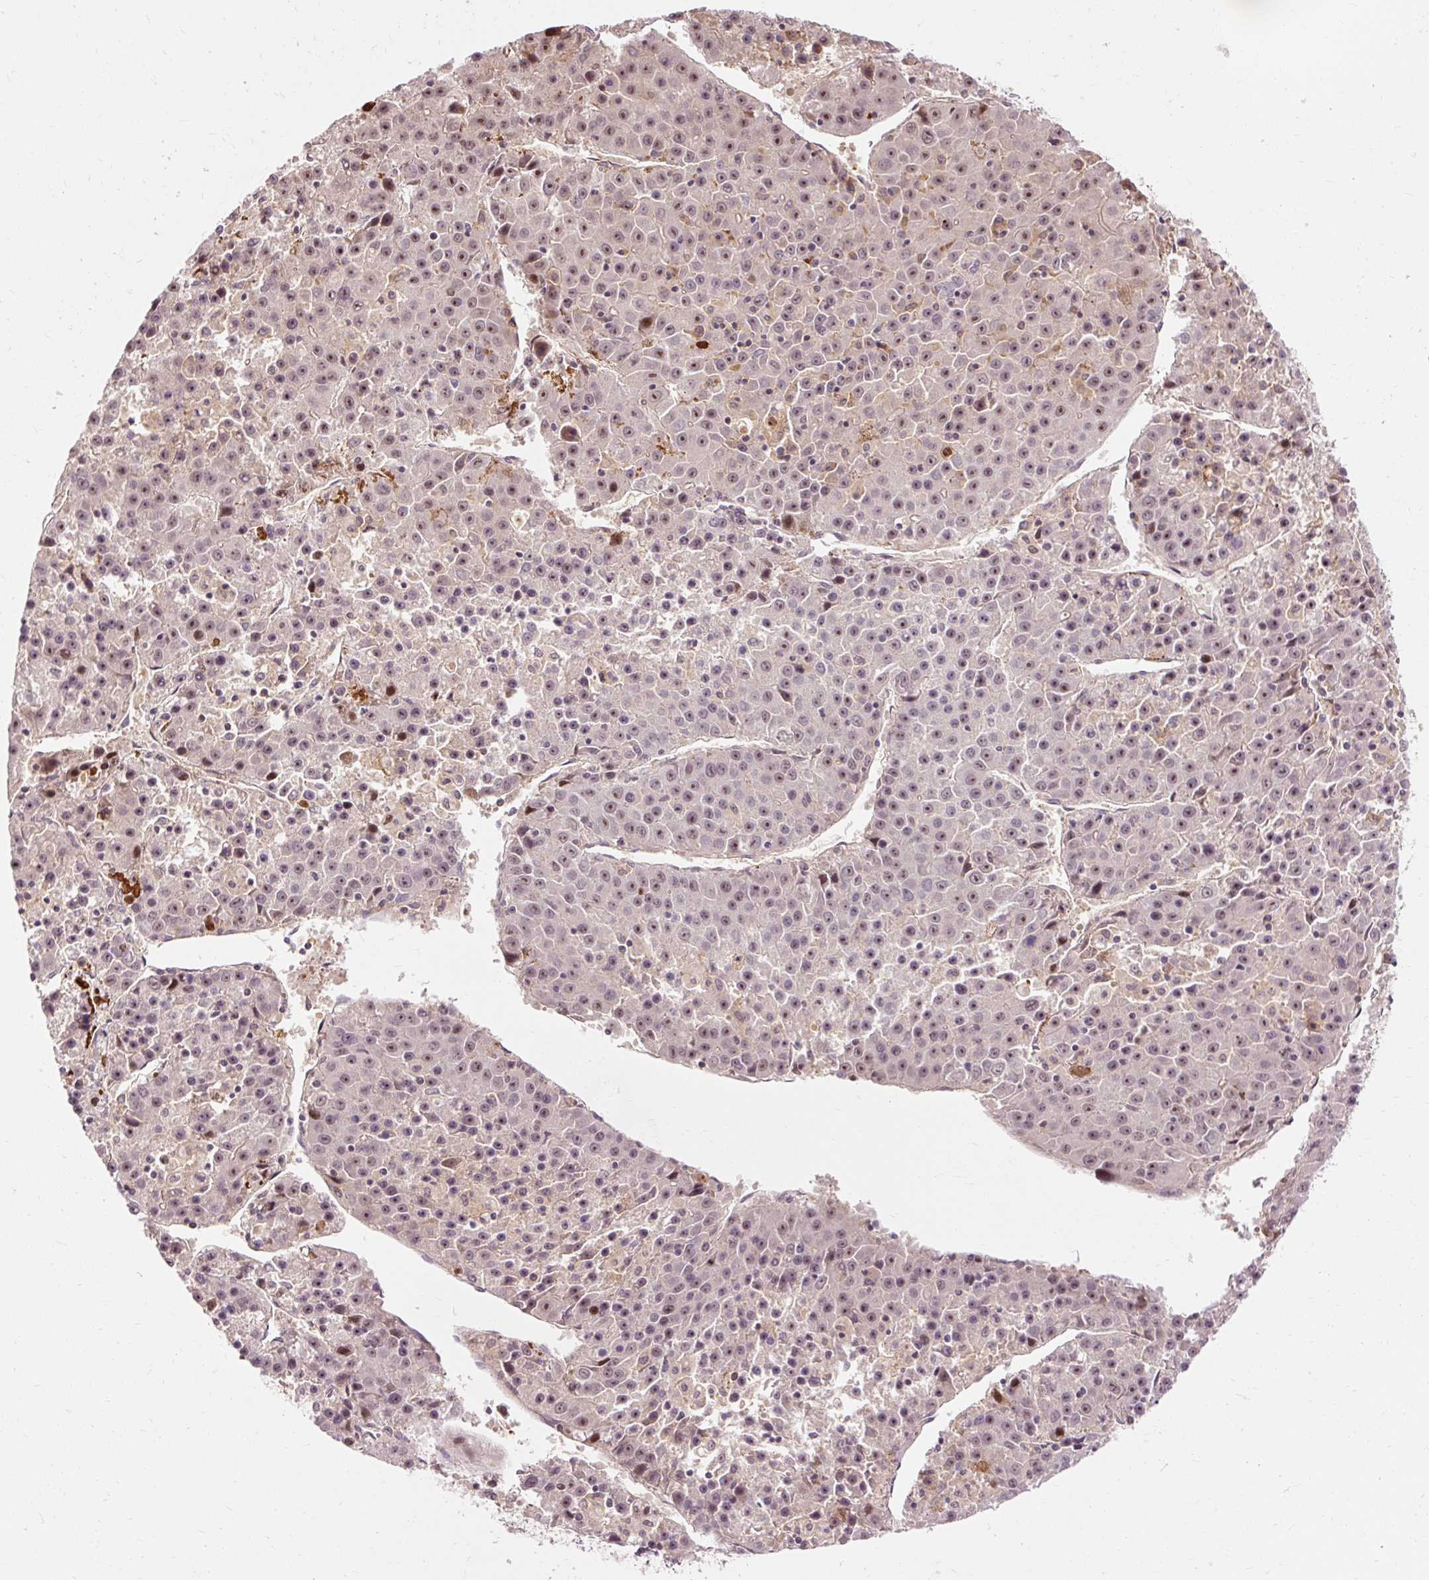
{"staining": {"intensity": "weak", "quantity": "25%-75%", "location": "nuclear"}, "tissue": "liver cancer", "cell_type": "Tumor cells", "image_type": "cancer", "snomed": [{"axis": "morphology", "description": "Carcinoma, Hepatocellular, NOS"}, {"axis": "topography", "description": "Liver"}], "caption": "DAB (3,3'-diaminobenzidine) immunohistochemical staining of liver hepatocellular carcinoma demonstrates weak nuclear protein staining in about 25%-75% of tumor cells.", "gene": "CEBPZ", "patient": {"sex": "female", "age": 53}}